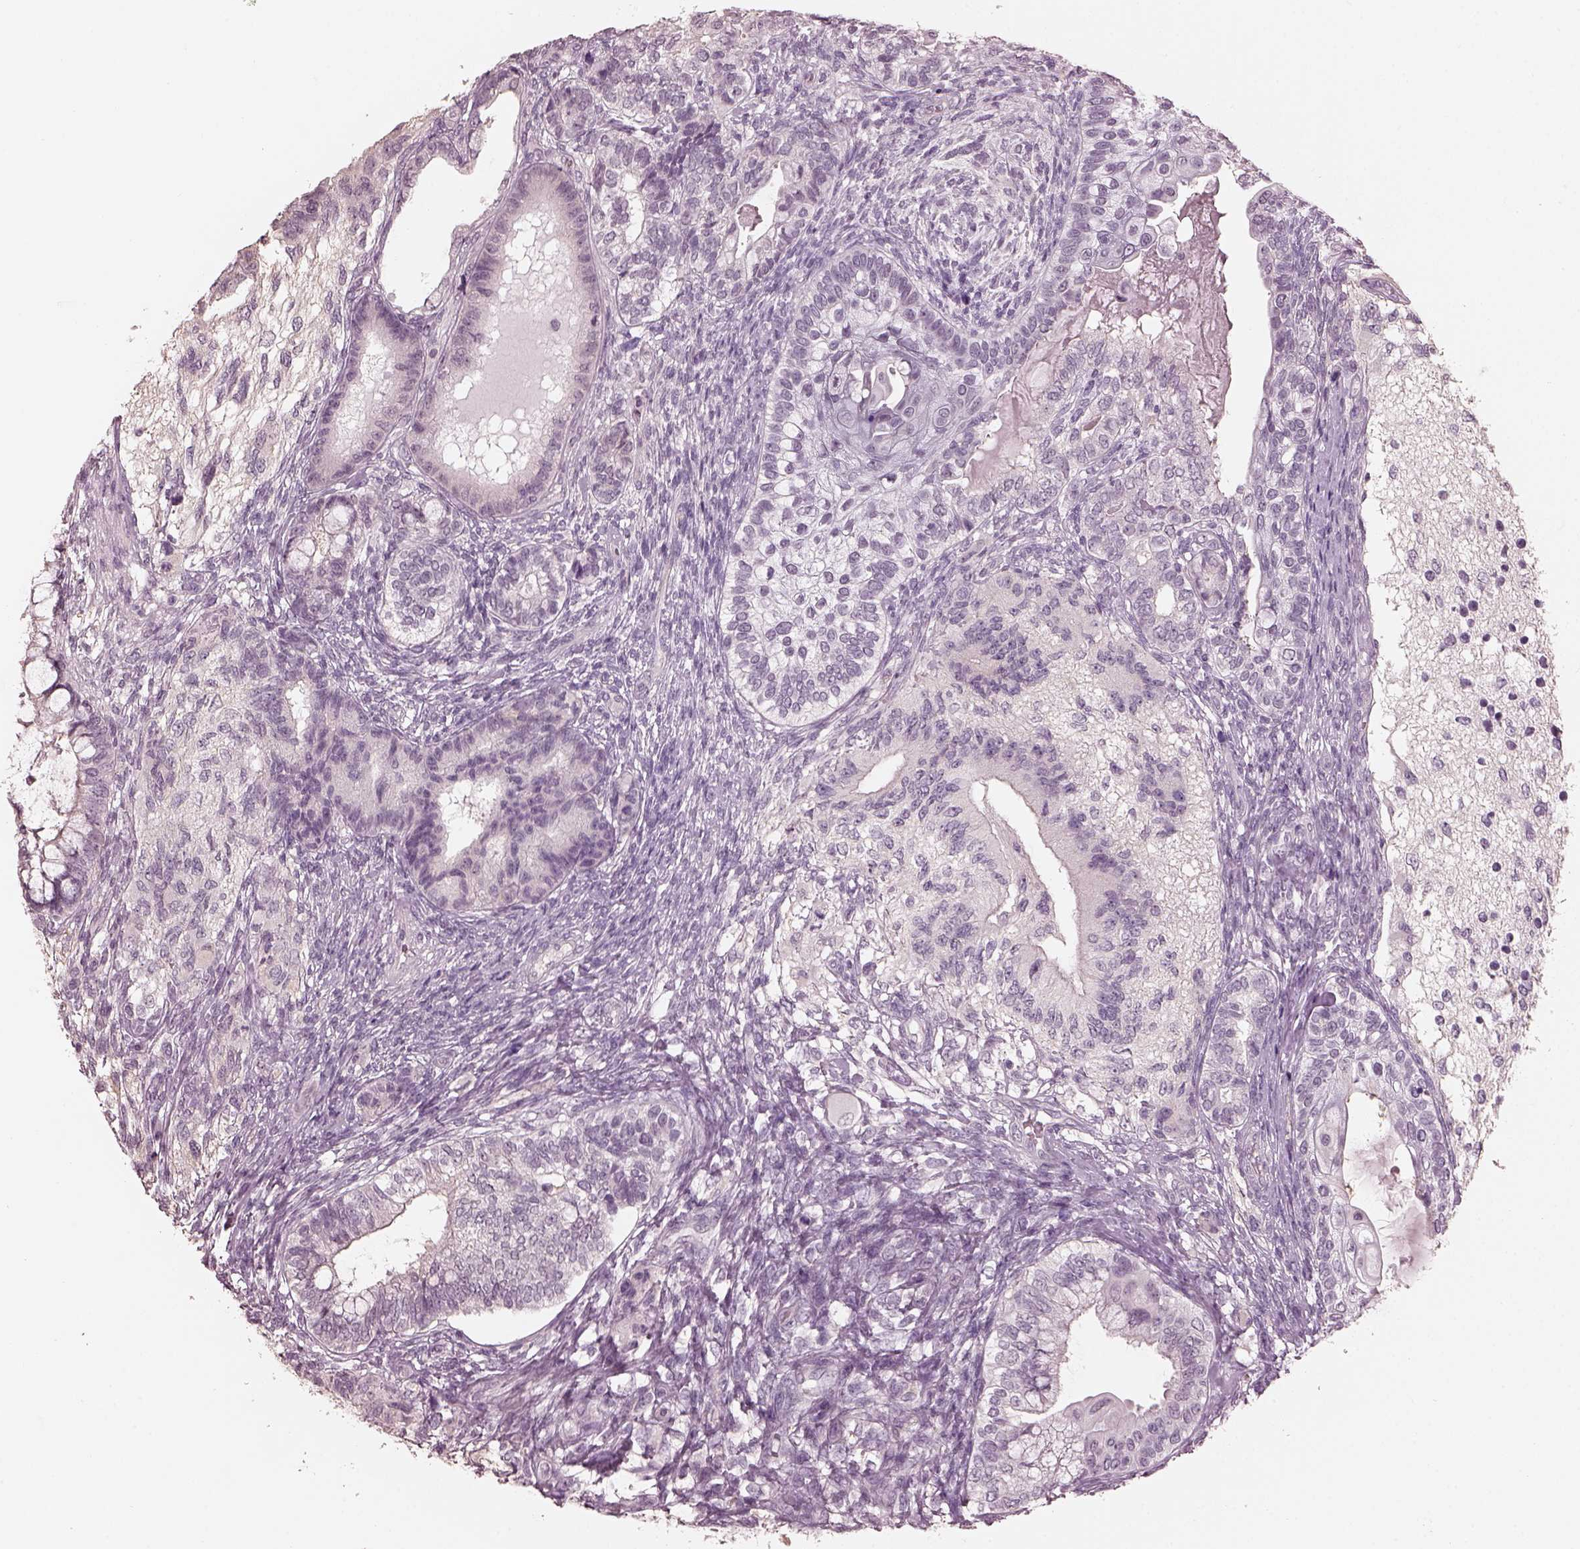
{"staining": {"intensity": "negative", "quantity": "none", "location": "none"}, "tissue": "testis cancer", "cell_type": "Tumor cells", "image_type": "cancer", "snomed": [{"axis": "morphology", "description": "Seminoma, NOS"}, {"axis": "morphology", "description": "Carcinoma, Embryonal, NOS"}, {"axis": "topography", "description": "Testis"}], "caption": "The histopathology image demonstrates no significant positivity in tumor cells of testis cancer. The staining is performed using DAB (3,3'-diaminobenzidine) brown chromogen with nuclei counter-stained in using hematoxylin.", "gene": "OPTC", "patient": {"sex": "male", "age": 41}}